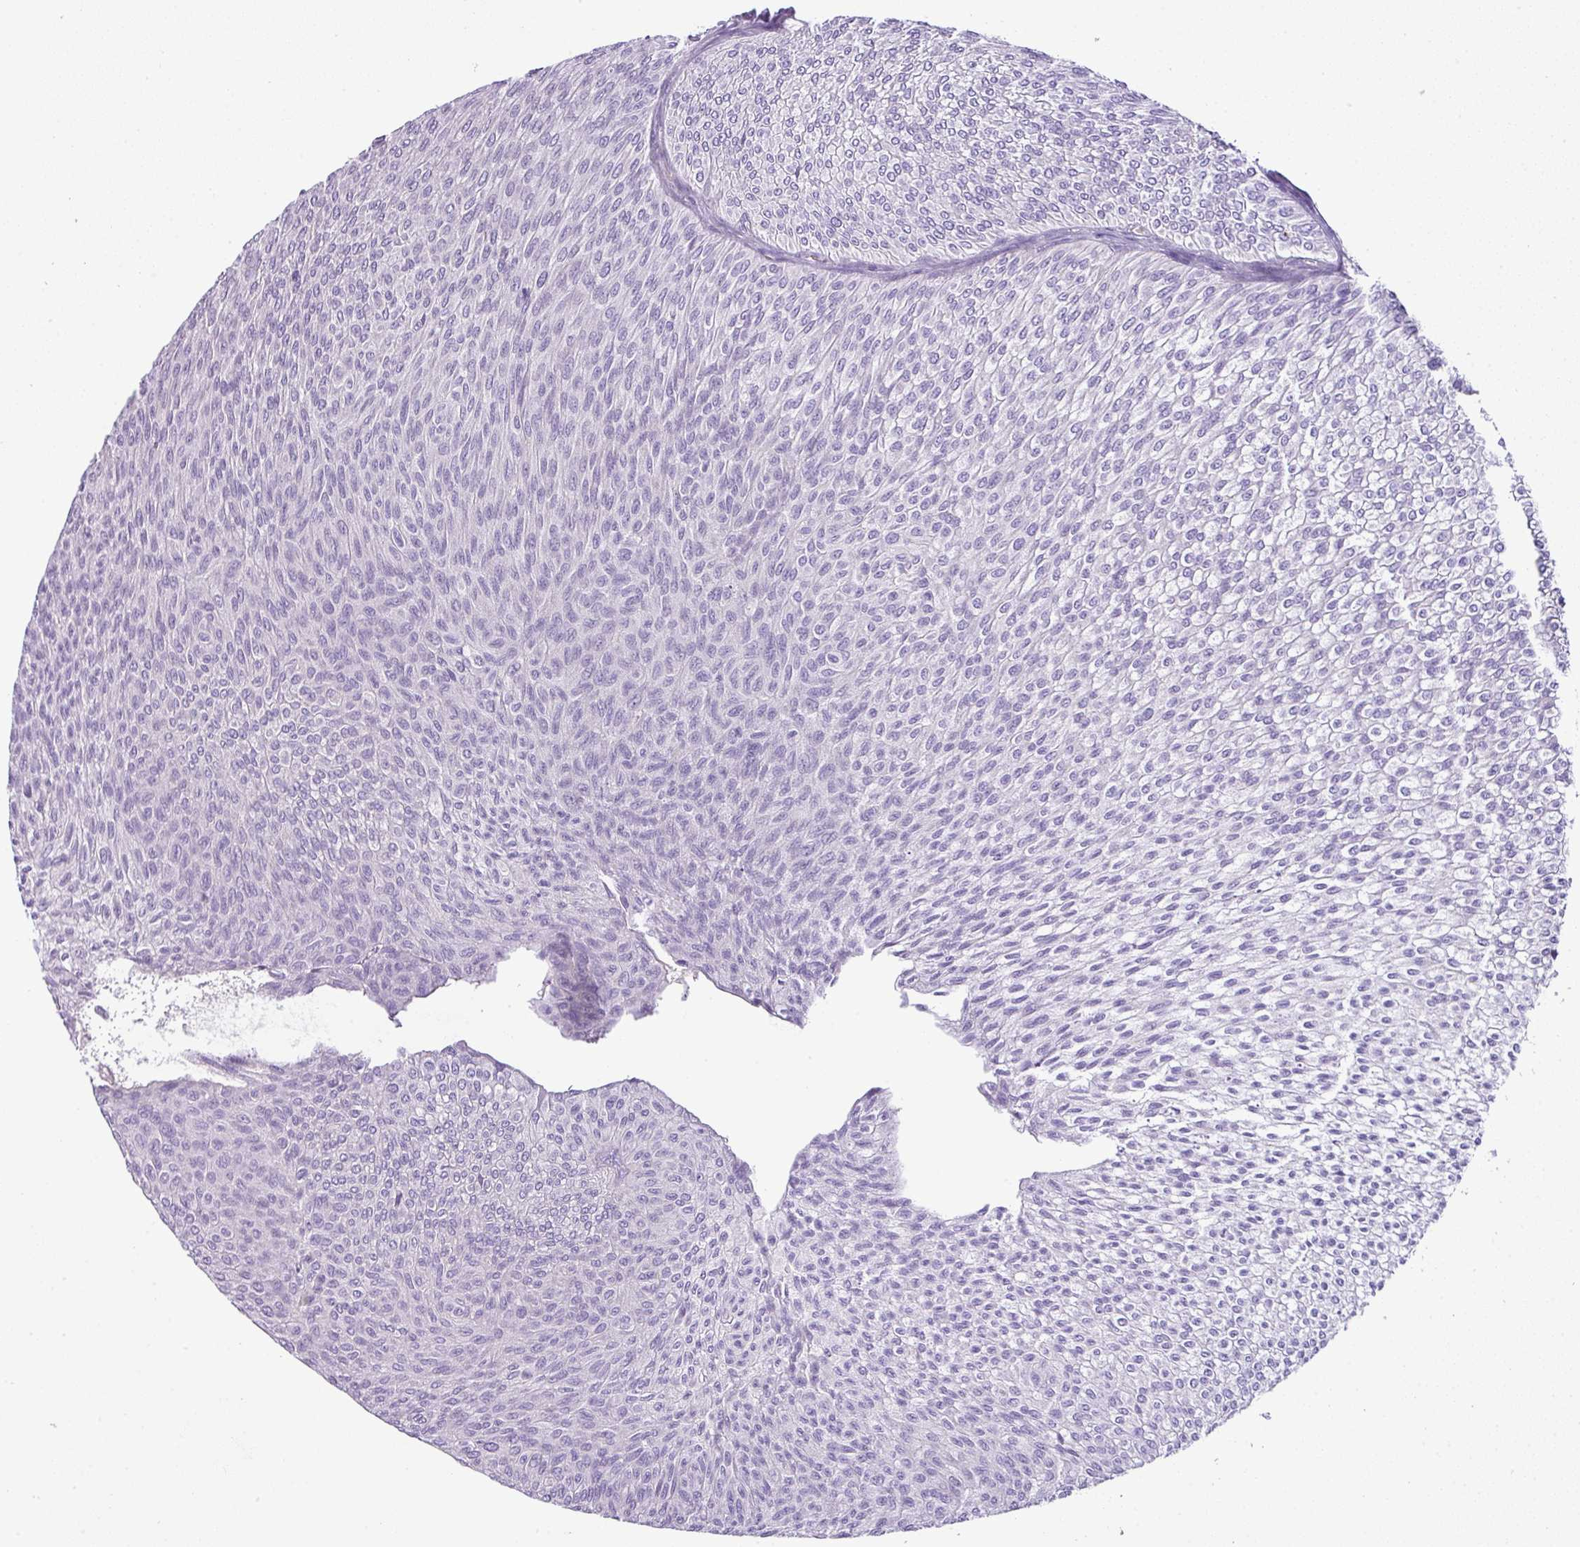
{"staining": {"intensity": "negative", "quantity": "none", "location": "none"}, "tissue": "urothelial cancer", "cell_type": "Tumor cells", "image_type": "cancer", "snomed": [{"axis": "morphology", "description": "Urothelial carcinoma, Low grade"}, {"axis": "topography", "description": "Urinary bladder"}], "caption": "Tumor cells show no significant staining in urothelial carcinoma (low-grade).", "gene": "ENSG00000273748", "patient": {"sex": "male", "age": 91}}